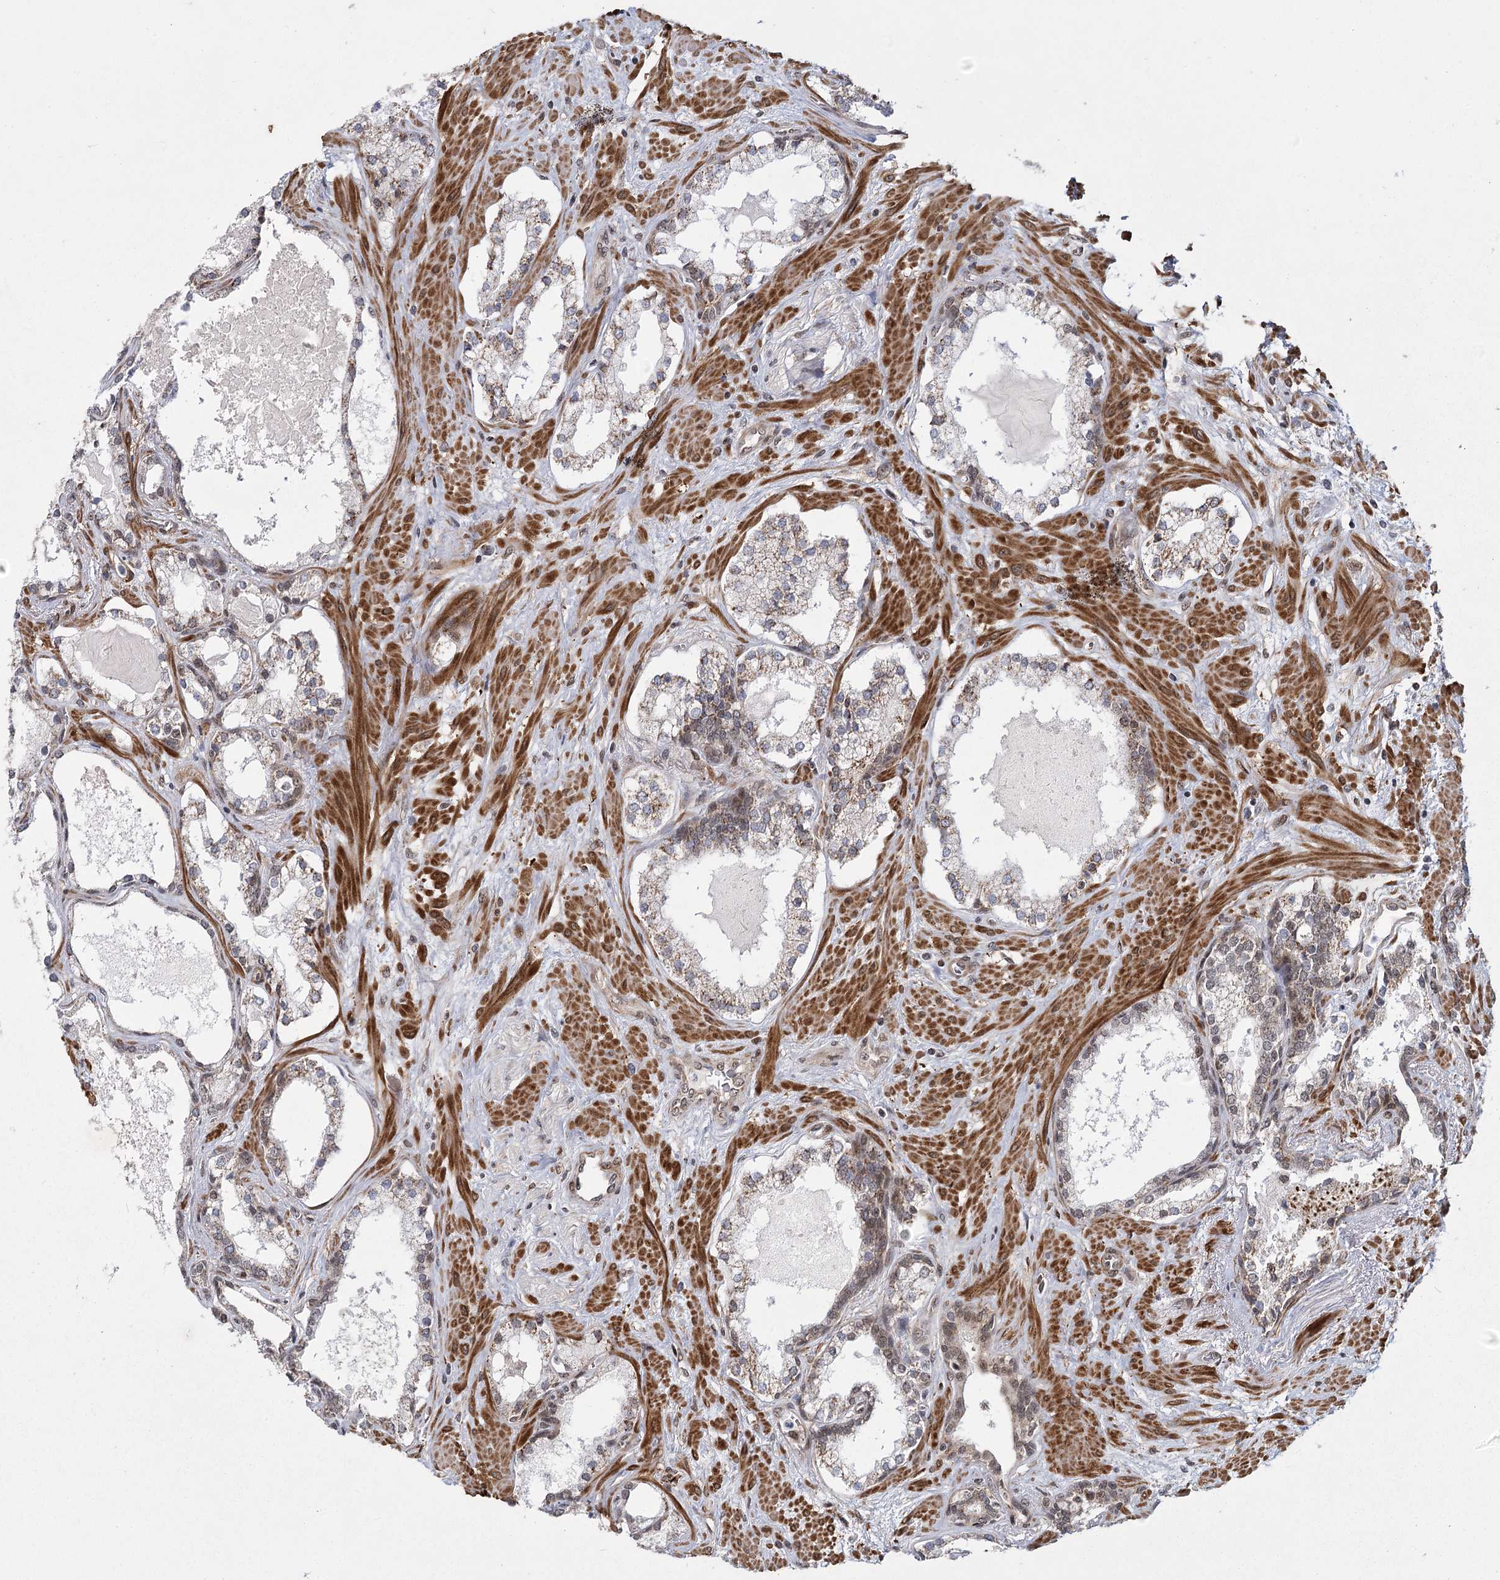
{"staining": {"intensity": "moderate", "quantity": "<25%", "location": "cytoplasmic/membranous"}, "tissue": "prostate cancer", "cell_type": "Tumor cells", "image_type": "cancer", "snomed": [{"axis": "morphology", "description": "Adenocarcinoma, High grade"}, {"axis": "topography", "description": "Prostate"}], "caption": "Human prostate cancer (high-grade adenocarcinoma) stained with a protein marker exhibits moderate staining in tumor cells.", "gene": "ZCCHC24", "patient": {"sex": "male", "age": 58}}